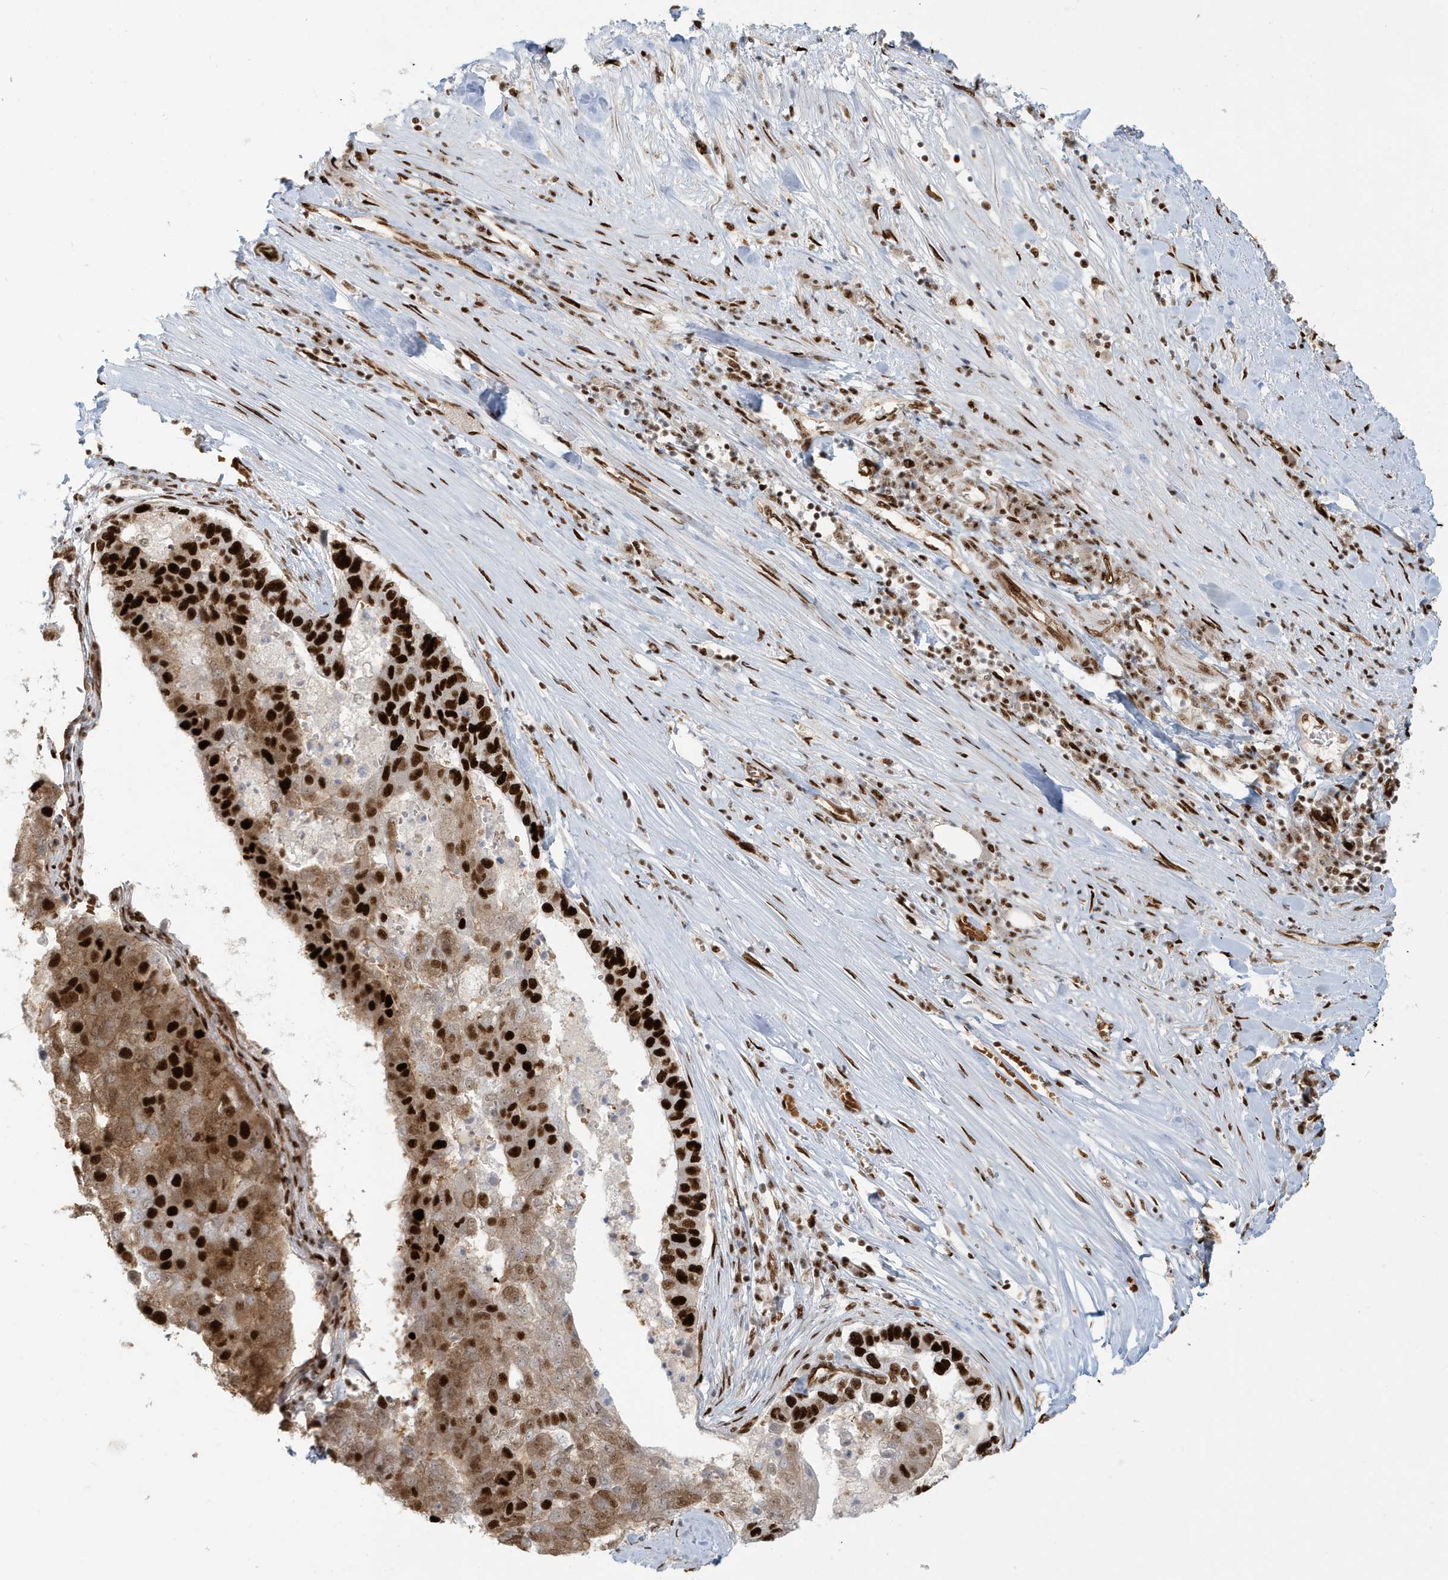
{"staining": {"intensity": "strong", "quantity": "25%-75%", "location": "cytoplasmic/membranous,nuclear"}, "tissue": "pancreatic cancer", "cell_type": "Tumor cells", "image_type": "cancer", "snomed": [{"axis": "morphology", "description": "Adenocarcinoma, NOS"}, {"axis": "topography", "description": "Pancreas"}], "caption": "The histopathology image demonstrates staining of pancreatic cancer (adenocarcinoma), revealing strong cytoplasmic/membranous and nuclear protein staining (brown color) within tumor cells.", "gene": "CKS2", "patient": {"sex": "female", "age": 61}}